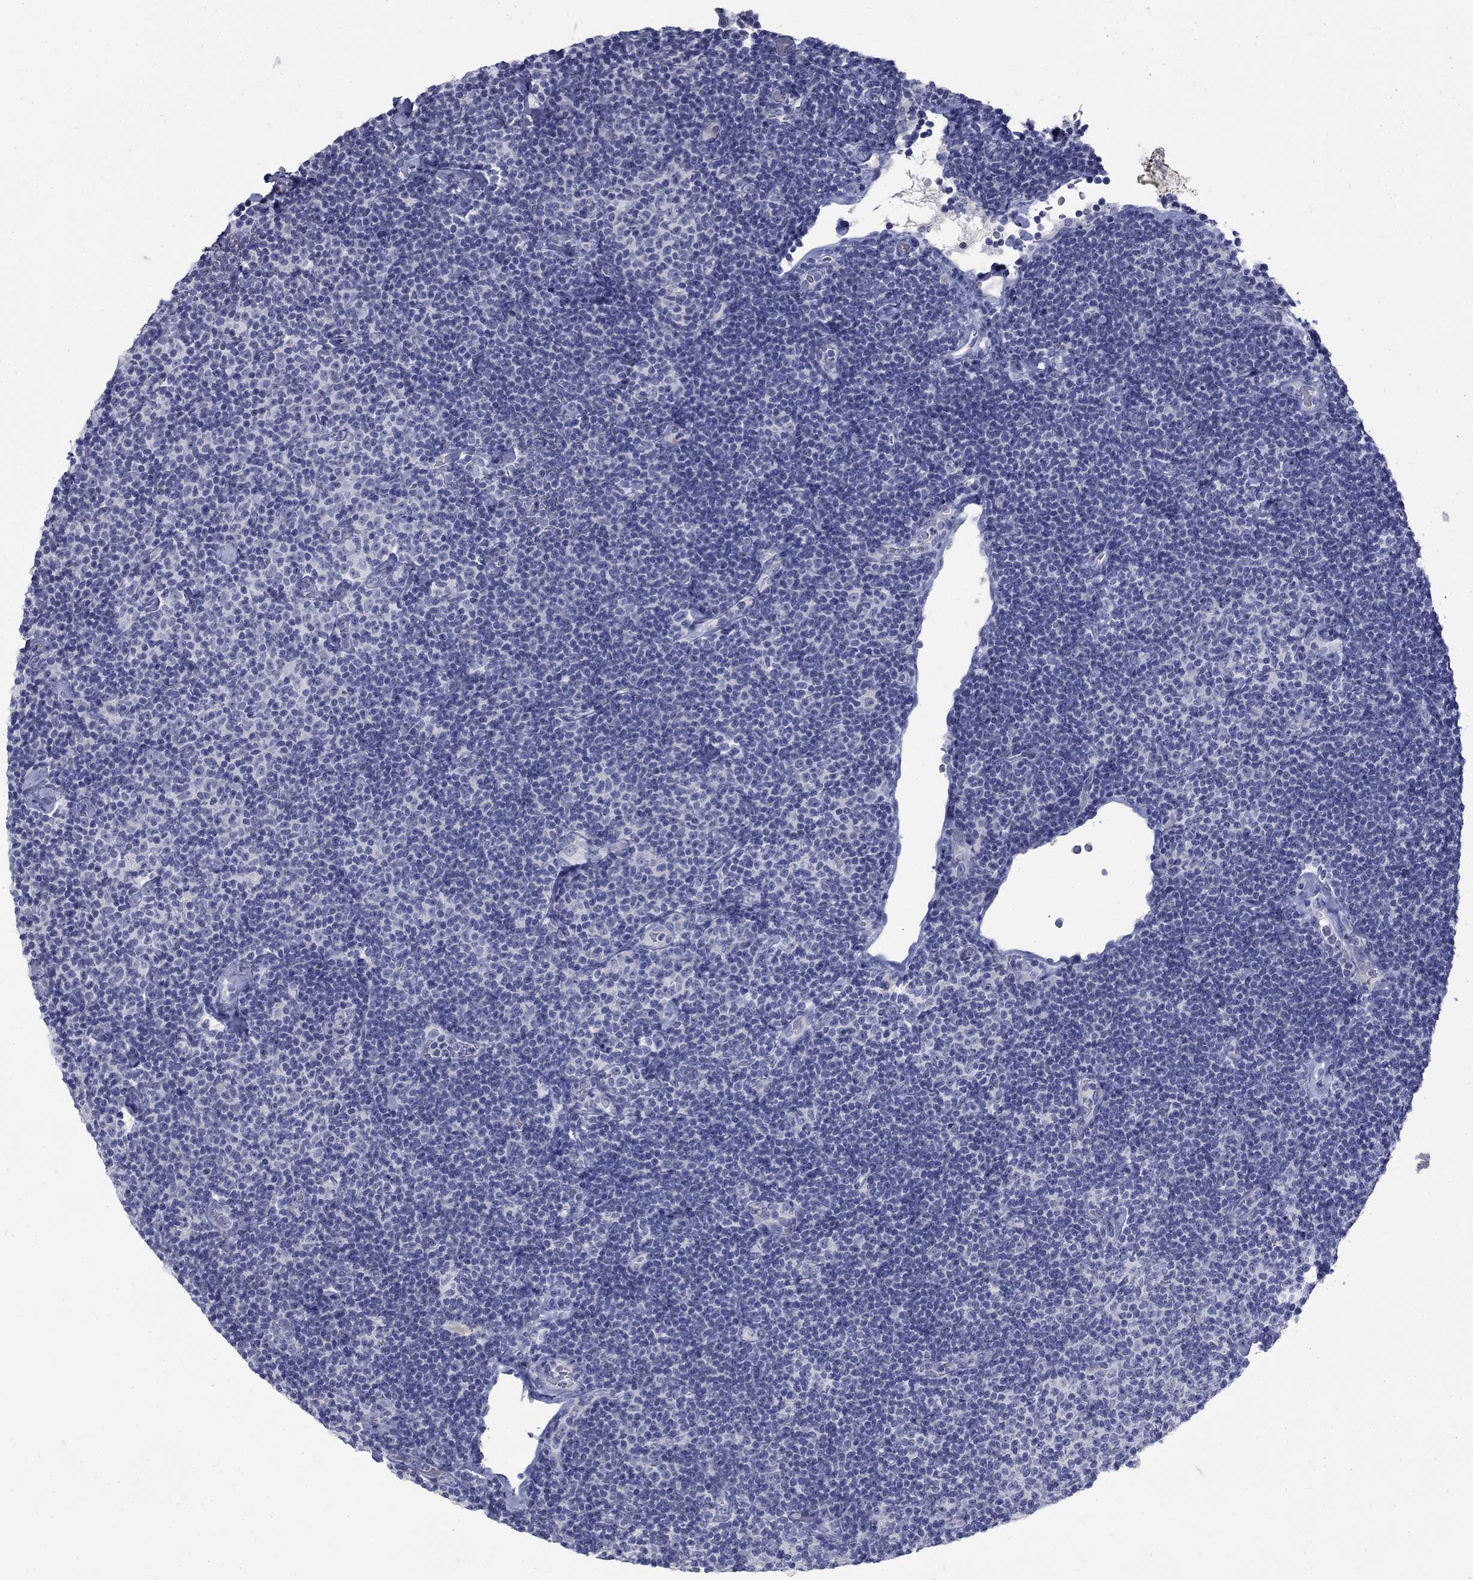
{"staining": {"intensity": "negative", "quantity": "none", "location": "none"}, "tissue": "lymphoma", "cell_type": "Tumor cells", "image_type": "cancer", "snomed": [{"axis": "morphology", "description": "Malignant lymphoma, non-Hodgkin's type, Low grade"}, {"axis": "topography", "description": "Lymph node"}], "caption": "DAB (3,3'-diaminobenzidine) immunohistochemical staining of human lymphoma demonstrates no significant expression in tumor cells.", "gene": "CTNND2", "patient": {"sex": "male", "age": 81}}